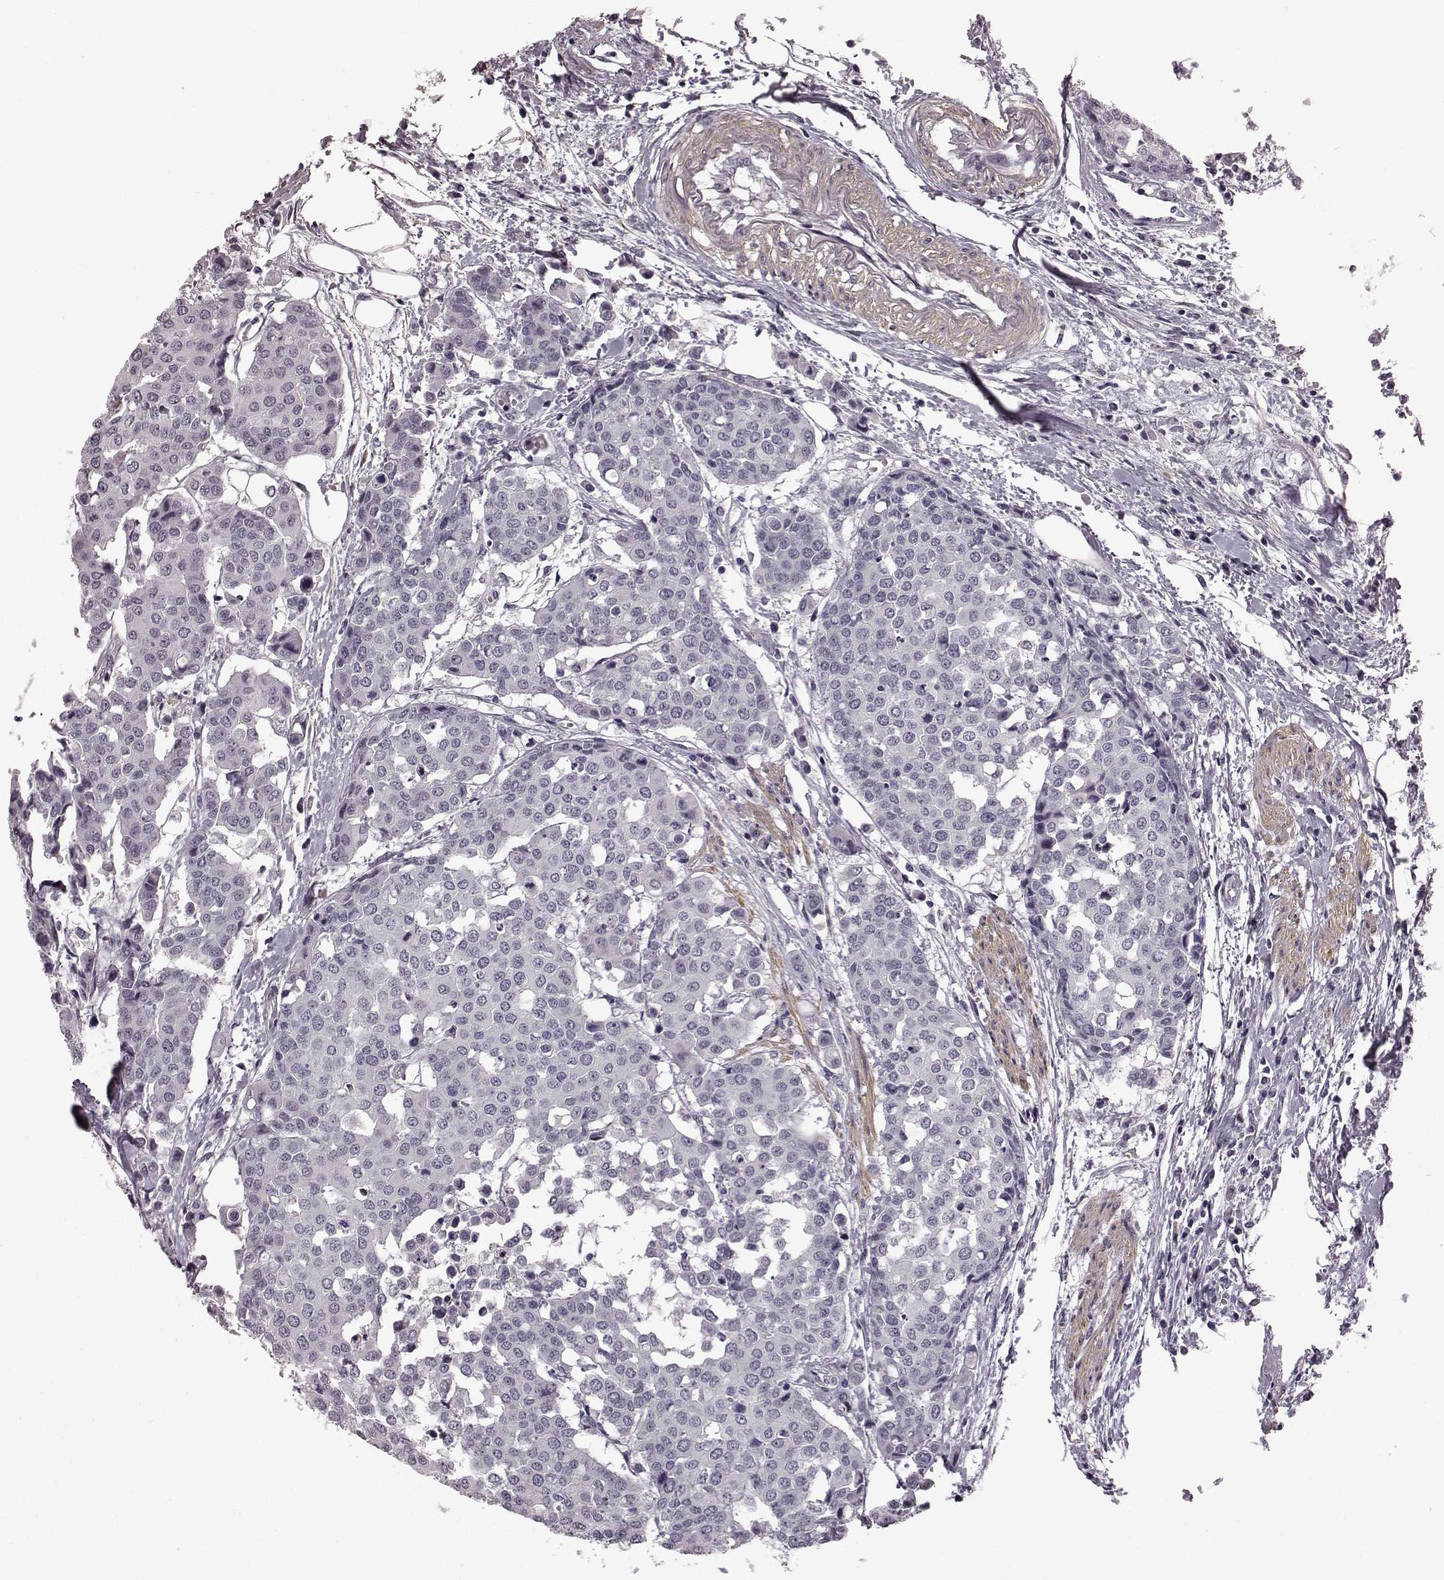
{"staining": {"intensity": "negative", "quantity": "none", "location": "none"}, "tissue": "carcinoid", "cell_type": "Tumor cells", "image_type": "cancer", "snomed": [{"axis": "morphology", "description": "Carcinoid, malignant, NOS"}, {"axis": "topography", "description": "Colon"}], "caption": "This image is of malignant carcinoid stained with immunohistochemistry (IHC) to label a protein in brown with the nuclei are counter-stained blue. There is no staining in tumor cells. (DAB immunohistochemistry with hematoxylin counter stain).", "gene": "SLCO3A1", "patient": {"sex": "male", "age": 81}}